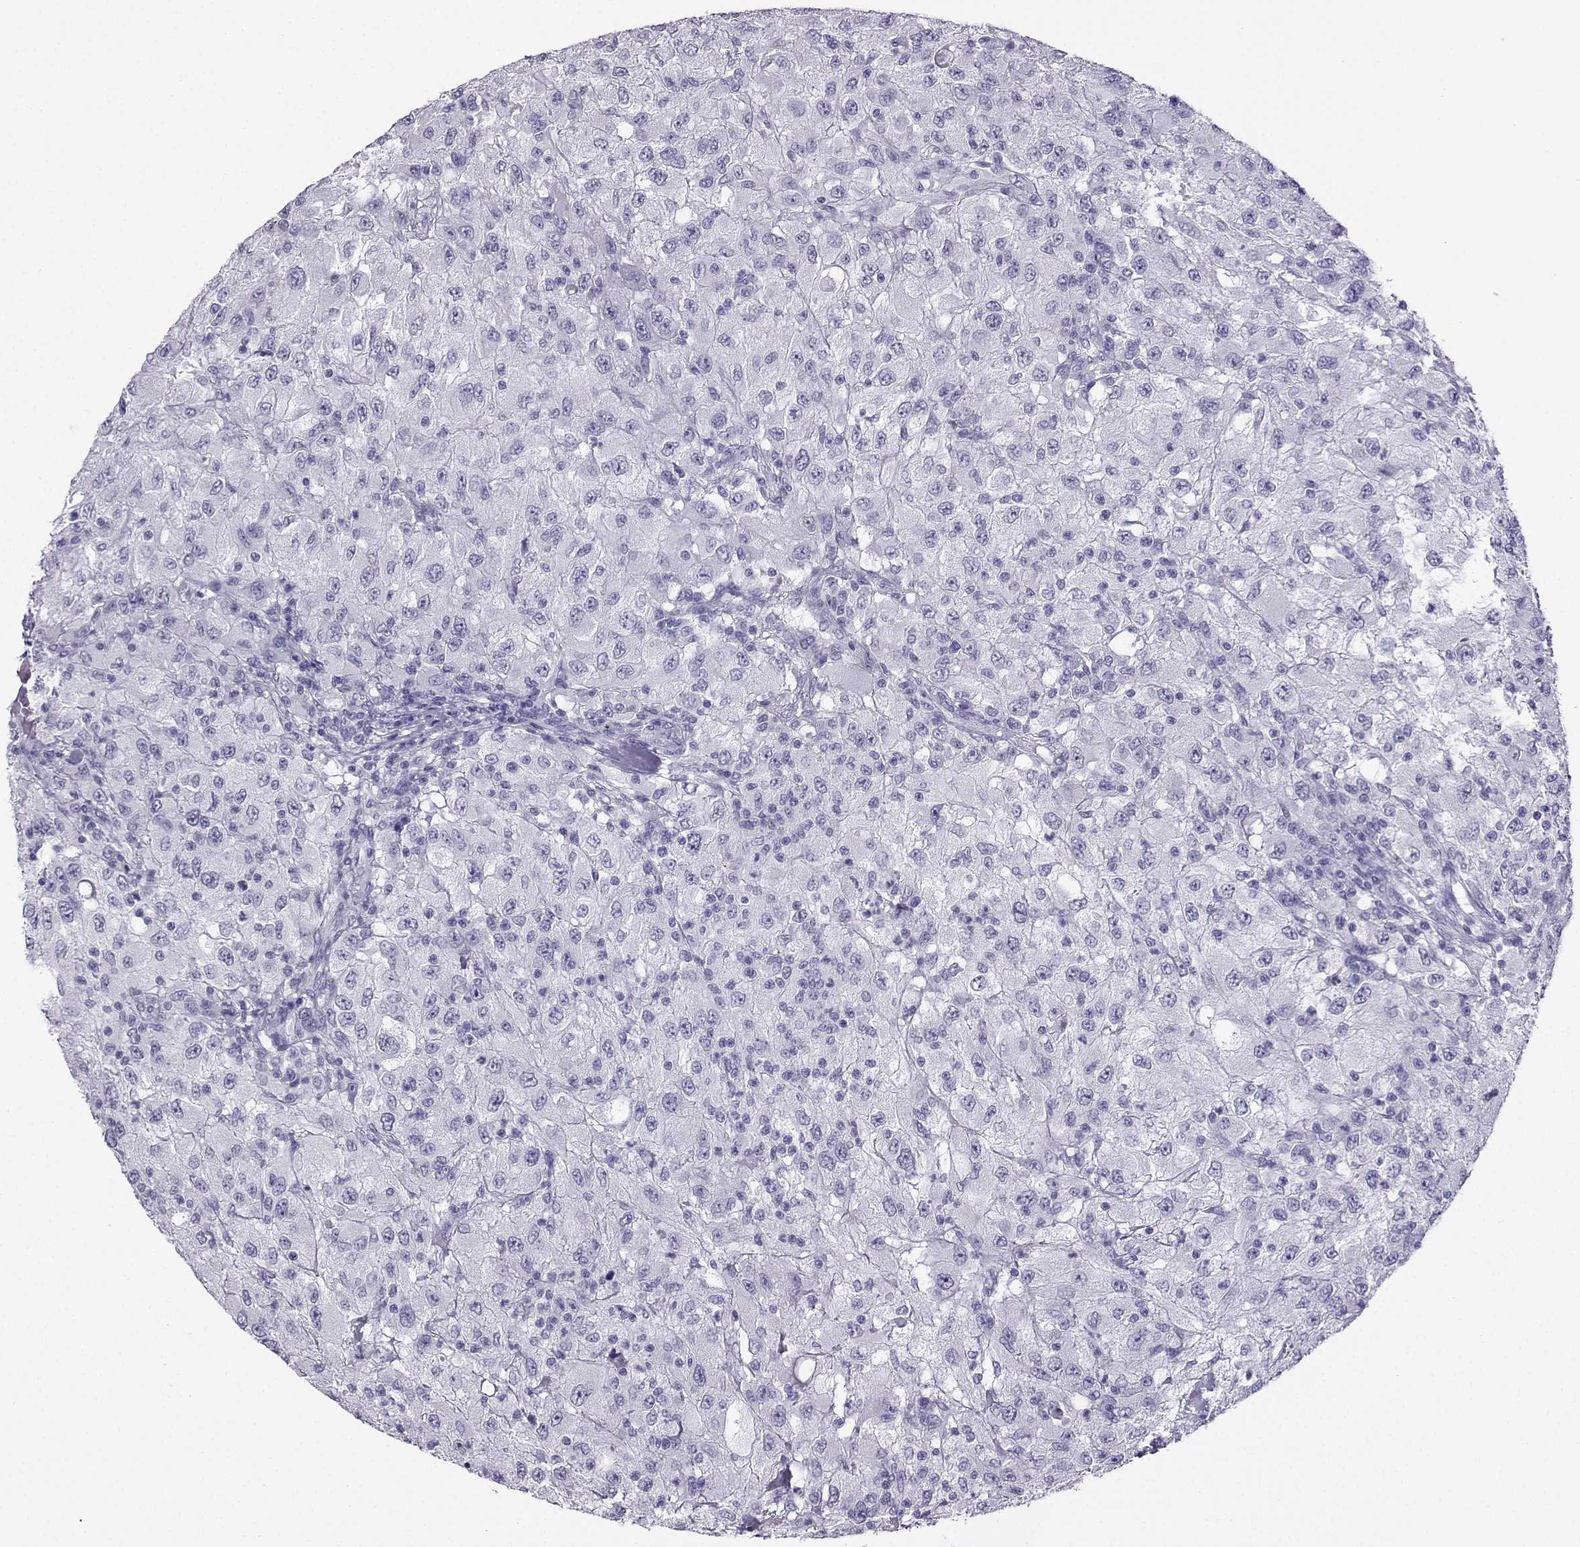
{"staining": {"intensity": "negative", "quantity": "none", "location": "none"}, "tissue": "renal cancer", "cell_type": "Tumor cells", "image_type": "cancer", "snomed": [{"axis": "morphology", "description": "Adenocarcinoma, NOS"}, {"axis": "topography", "description": "Kidney"}], "caption": "DAB (3,3'-diaminobenzidine) immunohistochemical staining of human adenocarcinoma (renal) exhibits no significant positivity in tumor cells.", "gene": "KIF17", "patient": {"sex": "female", "age": 67}}